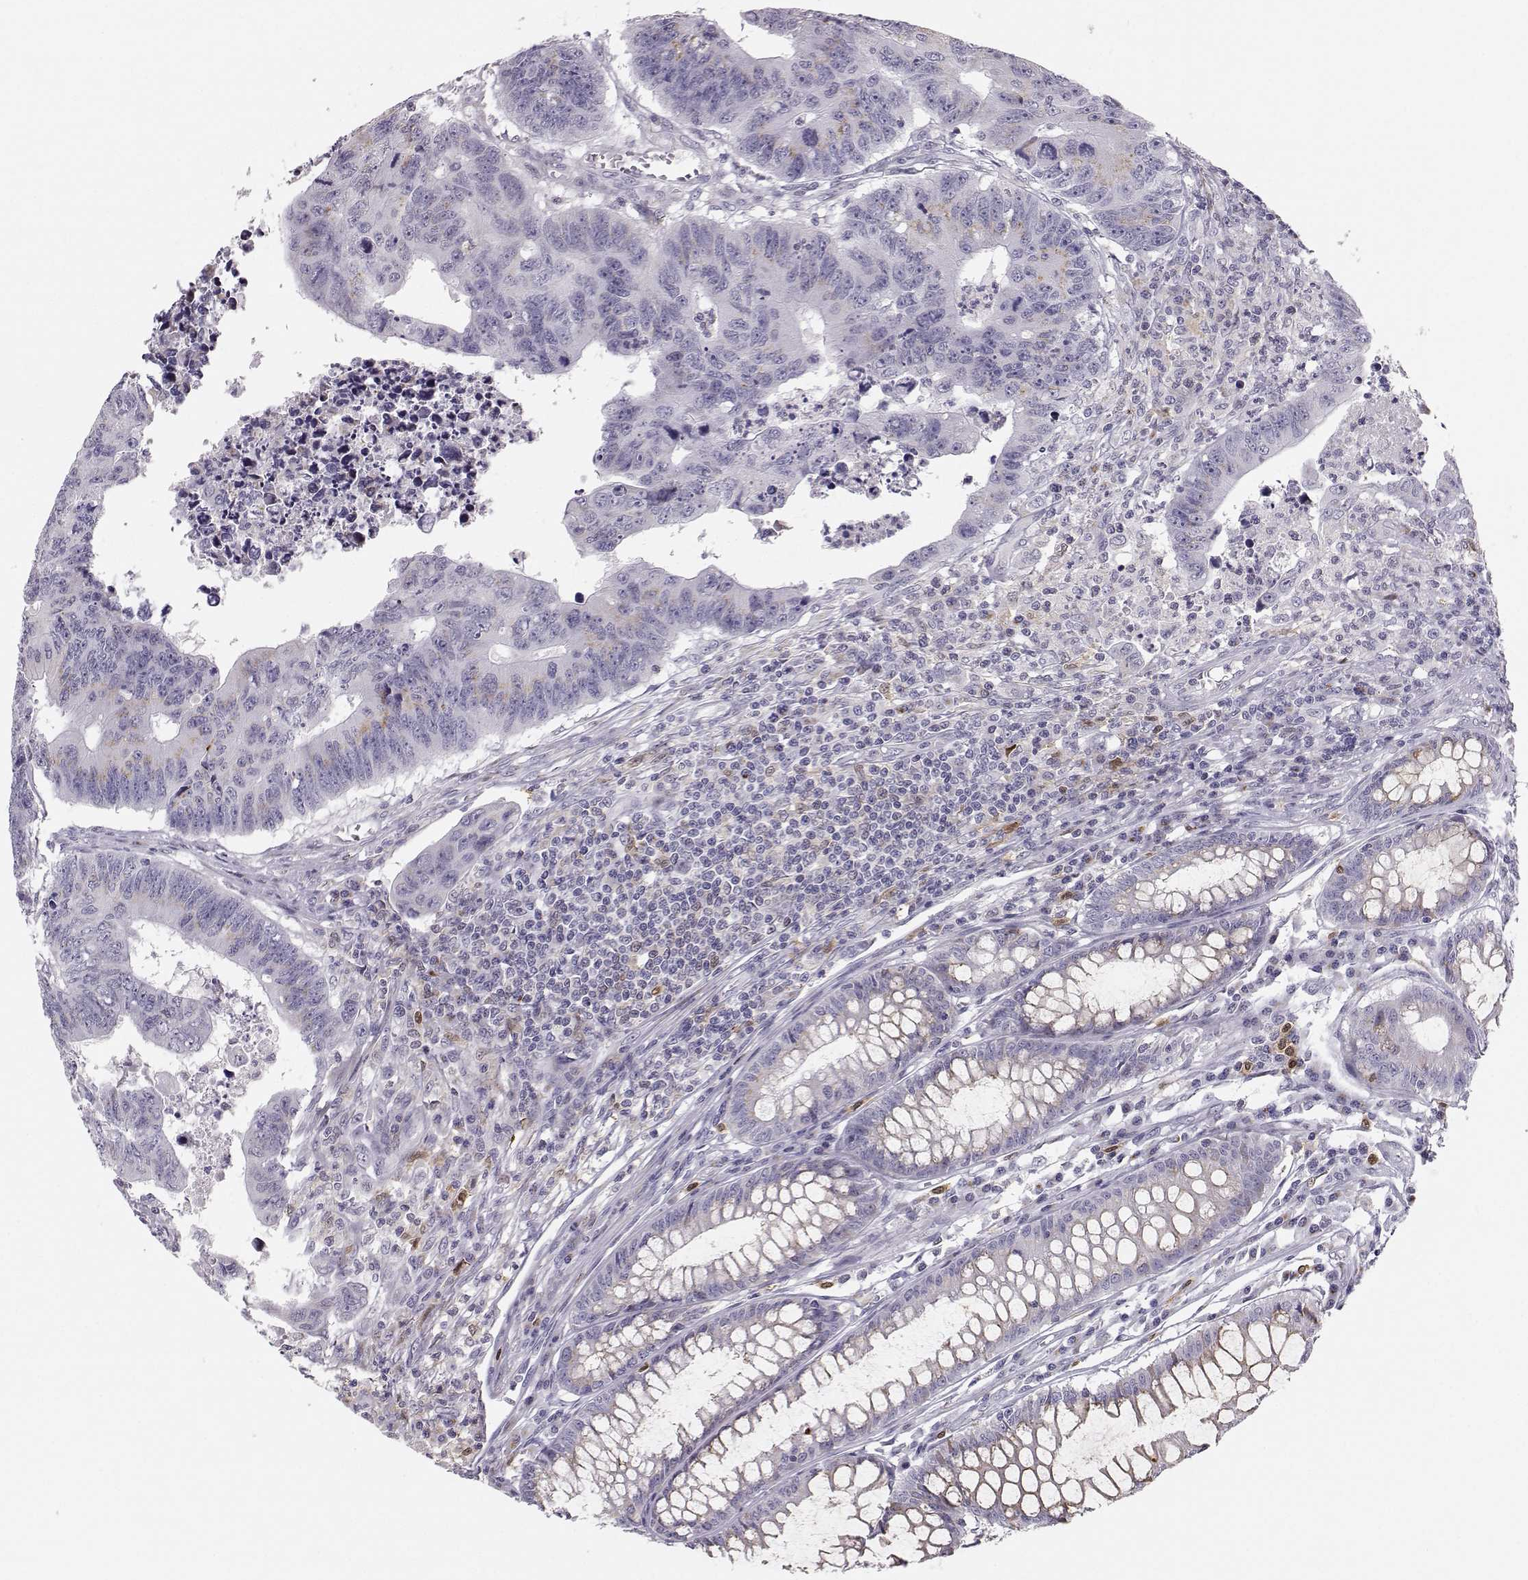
{"staining": {"intensity": "weak", "quantity": "<25%", "location": "cytoplasmic/membranous"}, "tissue": "colorectal cancer", "cell_type": "Tumor cells", "image_type": "cancer", "snomed": [{"axis": "morphology", "description": "Adenocarcinoma, NOS"}, {"axis": "topography", "description": "Rectum"}], "caption": "Immunohistochemistry histopathology image of neoplastic tissue: human colorectal adenocarcinoma stained with DAB (3,3'-diaminobenzidine) shows no significant protein staining in tumor cells.", "gene": "HTR7", "patient": {"sex": "female", "age": 85}}